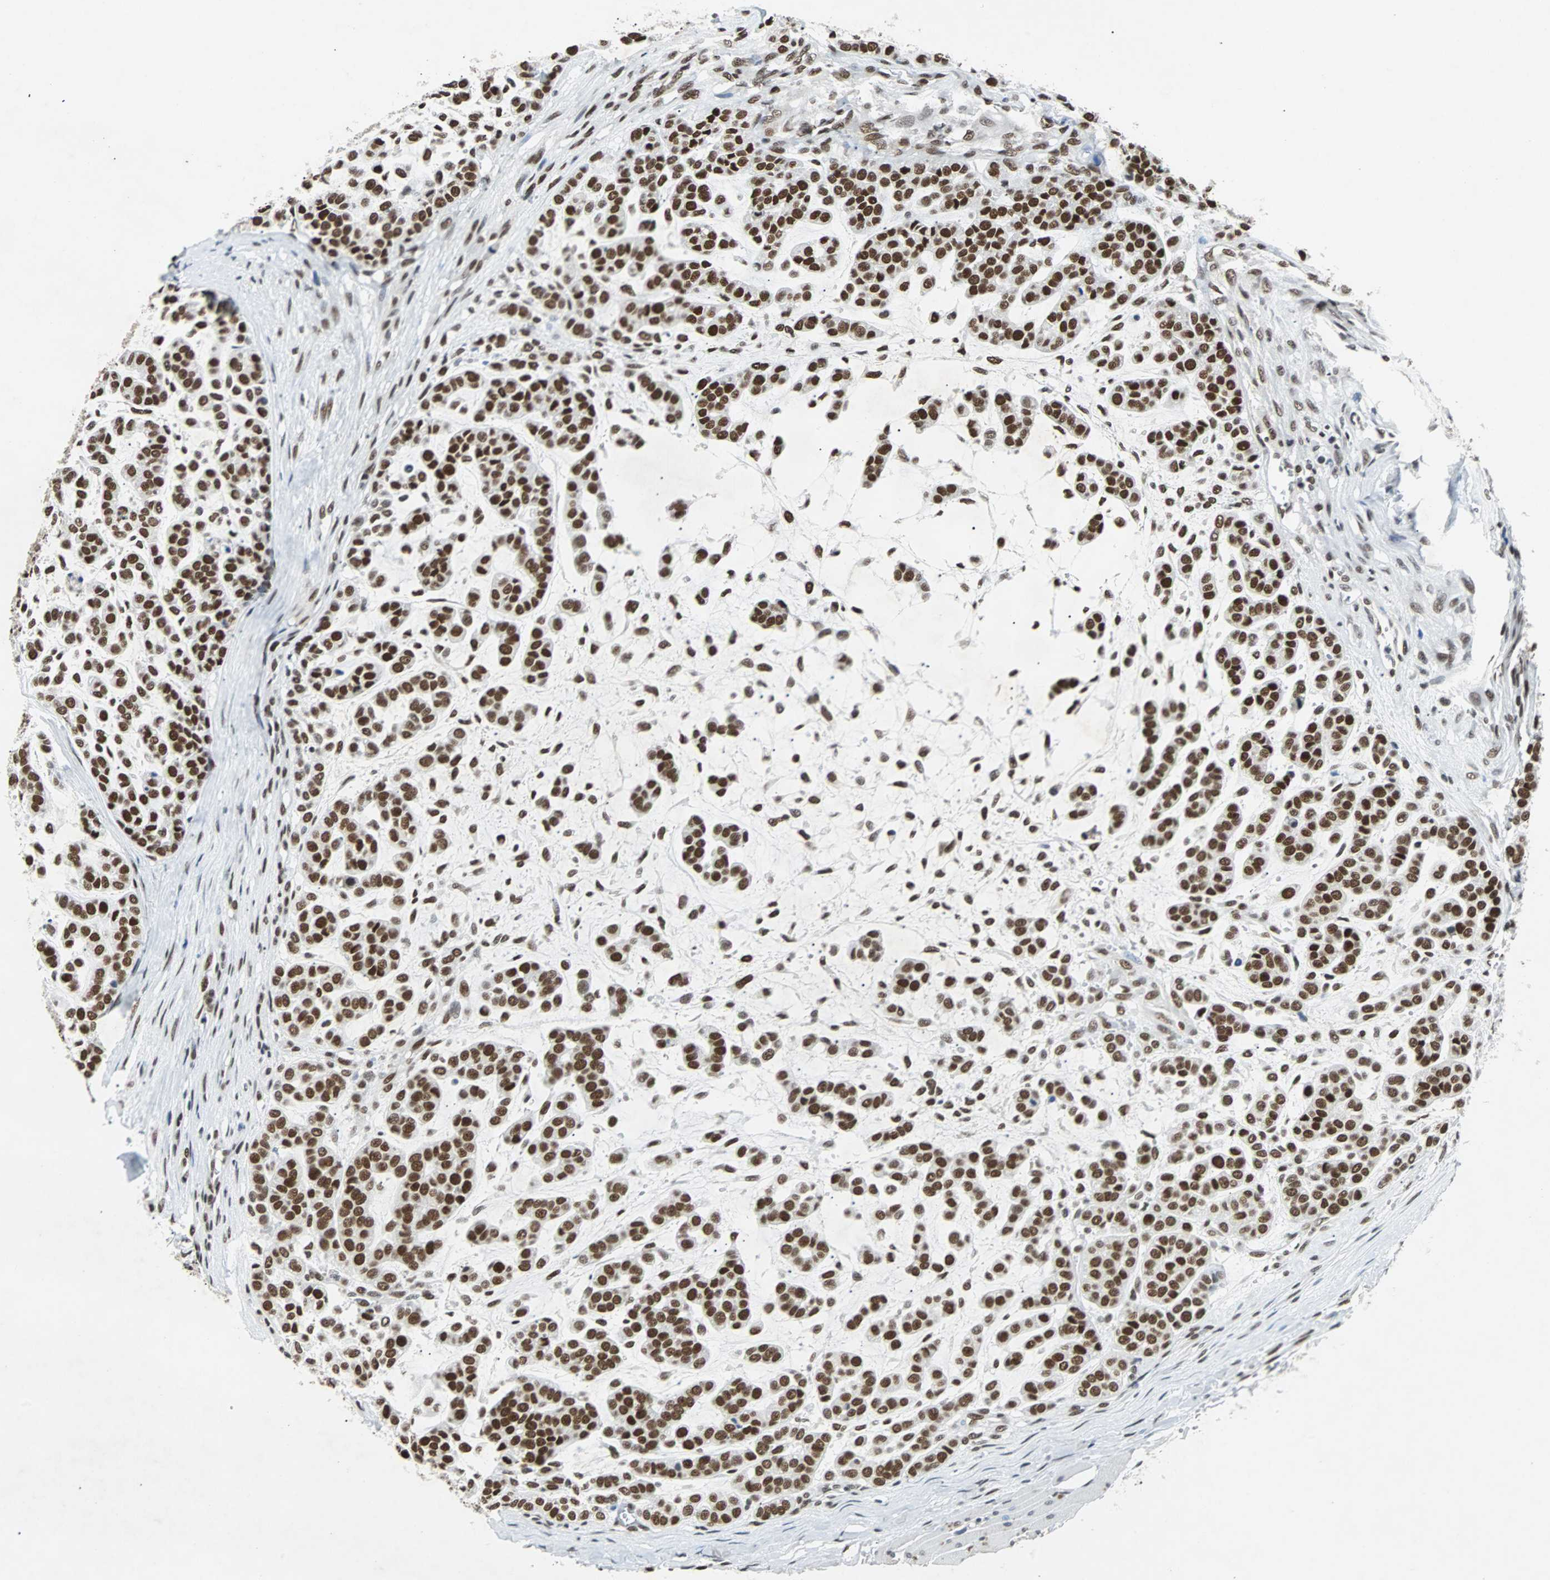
{"staining": {"intensity": "strong", "quantity": ">75%", "location": "nuclear"}, "tissue": "head and neck cancer", "cell_type": "Tumor cells", "image_type": "cancer", "snomed": [{"axis": "morphology", "description": "Adenocarcinoma, NOS"}, {"axis": "morphology", "description": "Adenoma, NOS"}, {"axis": "topography", "description": "Head-Neck"}], "caption": "Immunohistochemistry of head and neck cancer (adenoma) displays high levels of strong nuclear staining in about >75% of tumor cells. The protein of interest is shown in brown color, while the nuclei are stained blue.", "gene": "GATAD2A", "patient": {"sex": "female", "age": 55}}